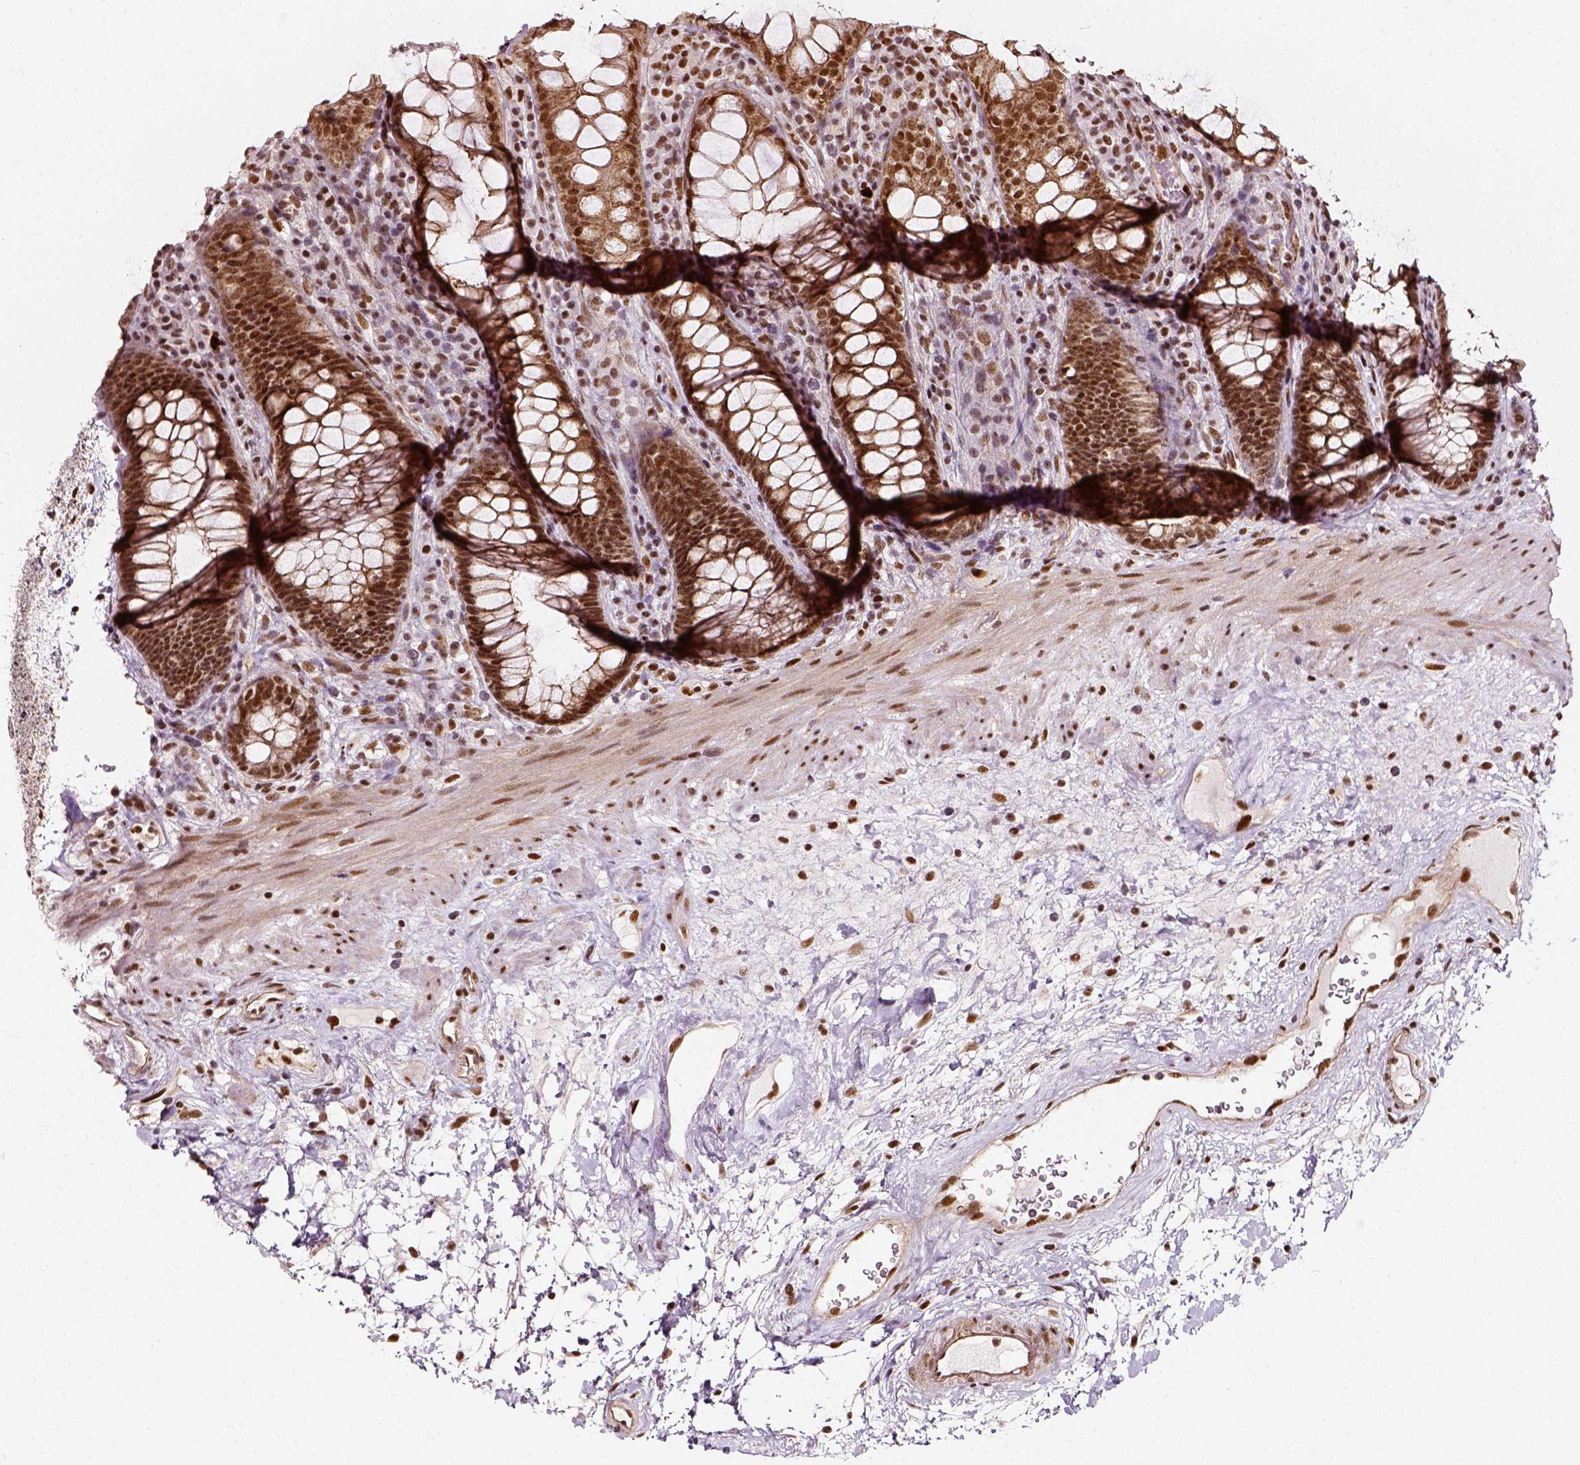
{"staining": {"intensity": "moderate", "quantity": ">75%", "location": "nuclear"}, "tissue": "rectum", "cell_type": "Glandular cells", "image_type": "normal", "snomed": [{"axis": "morphology", "description": "Normal tissue, NOS"}, {"axis": "topography", "description": "Rectum"}], "caption": "A brown stain labels moderate nuclear expression of a protein in glandular cells of unremarkable rectum. Ihc stains the protein in brown and the nuclei are stained blue.", "gene": "NACC1", "patient": {"sex": "male", "age": 72}}